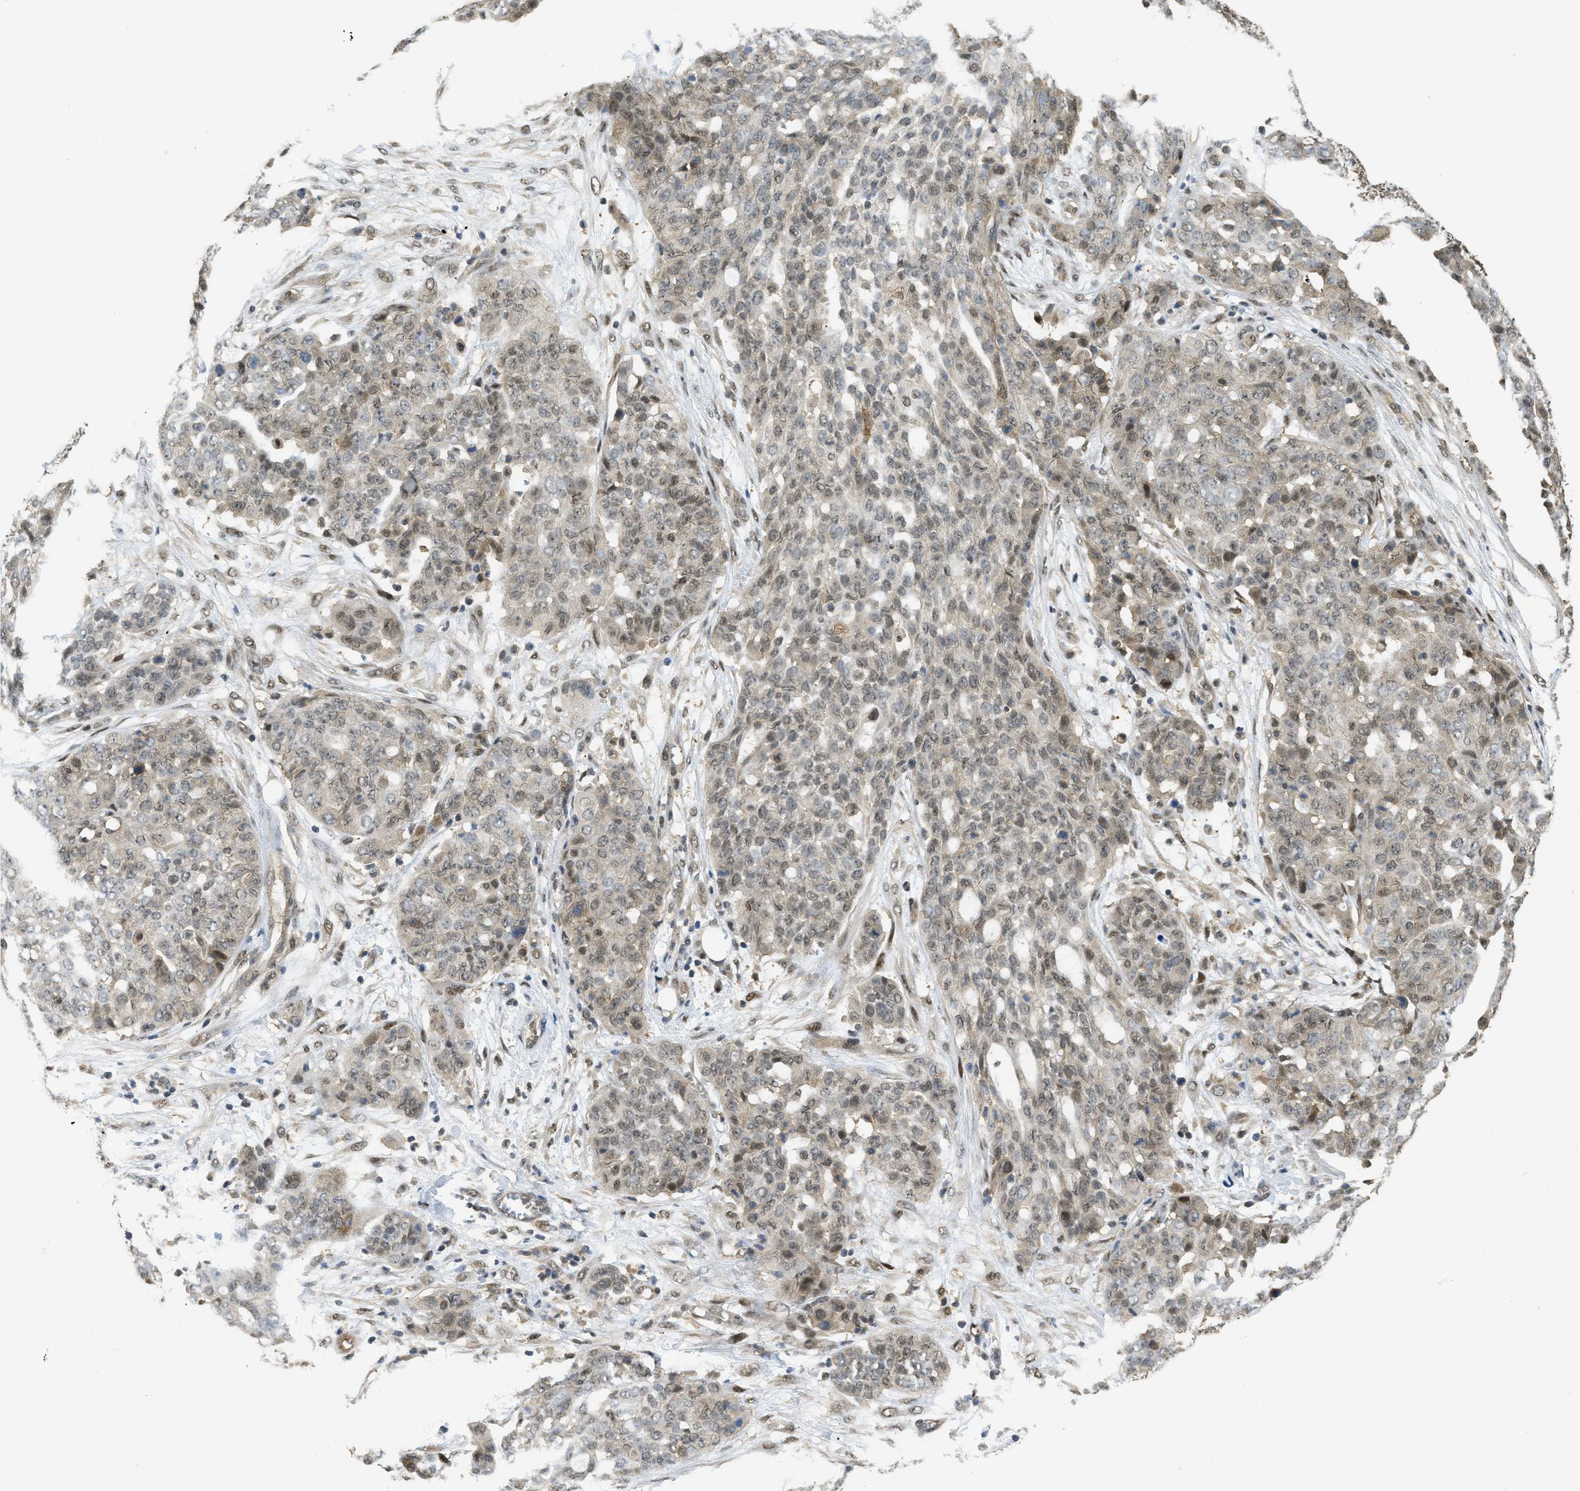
{"staining": {"intensity": "weak", "quantity": "25%-75%", "location": "nuclear"}, "tissue": "ovarian cancer", "cell_type": "Tumor cells", "image_type": "cancer", "snomed": [{"axis": "morphology", "description": "Cystadenocarcinoma, serous, NOS"}, {"axis": "topography", "description": "Soft tissue"}, {"axis": "topography", "description": "Ovary"}], "caption": "This is a histology image of immunohistochemistry staining of ovarian cancer, which shows weak staining in the nuclear of tumor cells.", "gene": "PSMC5", "patient": {"sex": "female", "age": 57}}